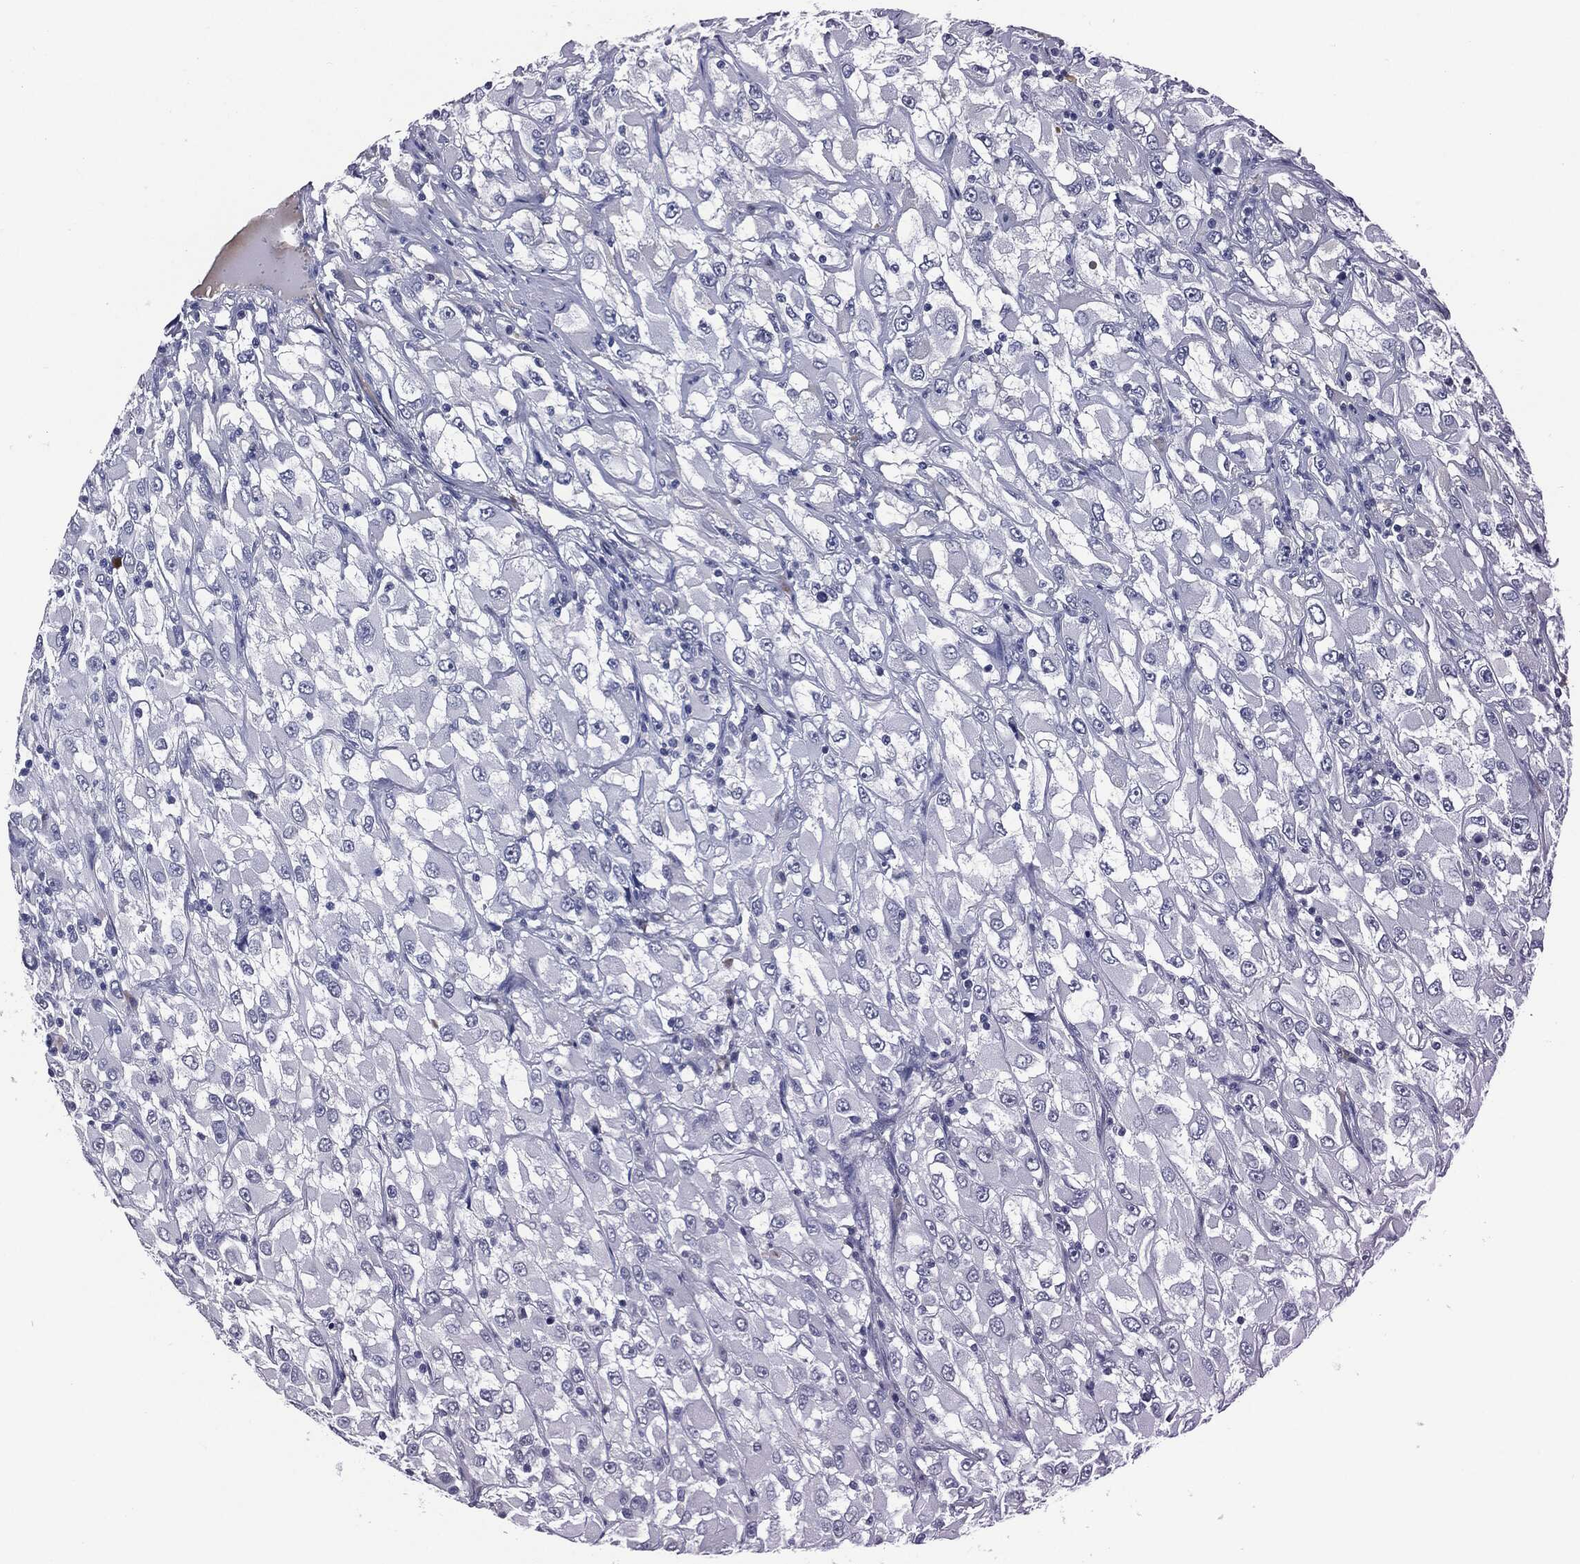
{"staining": {"intensity": "negative", "quantity": "none", "location": "none"}, "tissue": "renal cancer", "cell_type": "Tumor cells", "image_type": "cancer", "snomed": [{"axis": "morphology", "description": "Adenocarcinoma, NOS"}, {"axis": "topography", "description": "Kidney"}], "caption": "There is no significant positivity in tumor cells of adenocarcinoma (renal). (Stains: DAB IHC with hematoxylin counter stain, Microscopy: brightfield microscopy at high magnification).", "gene": "SIGLEC7", "patient": {"sex": "female", "age": 52}}